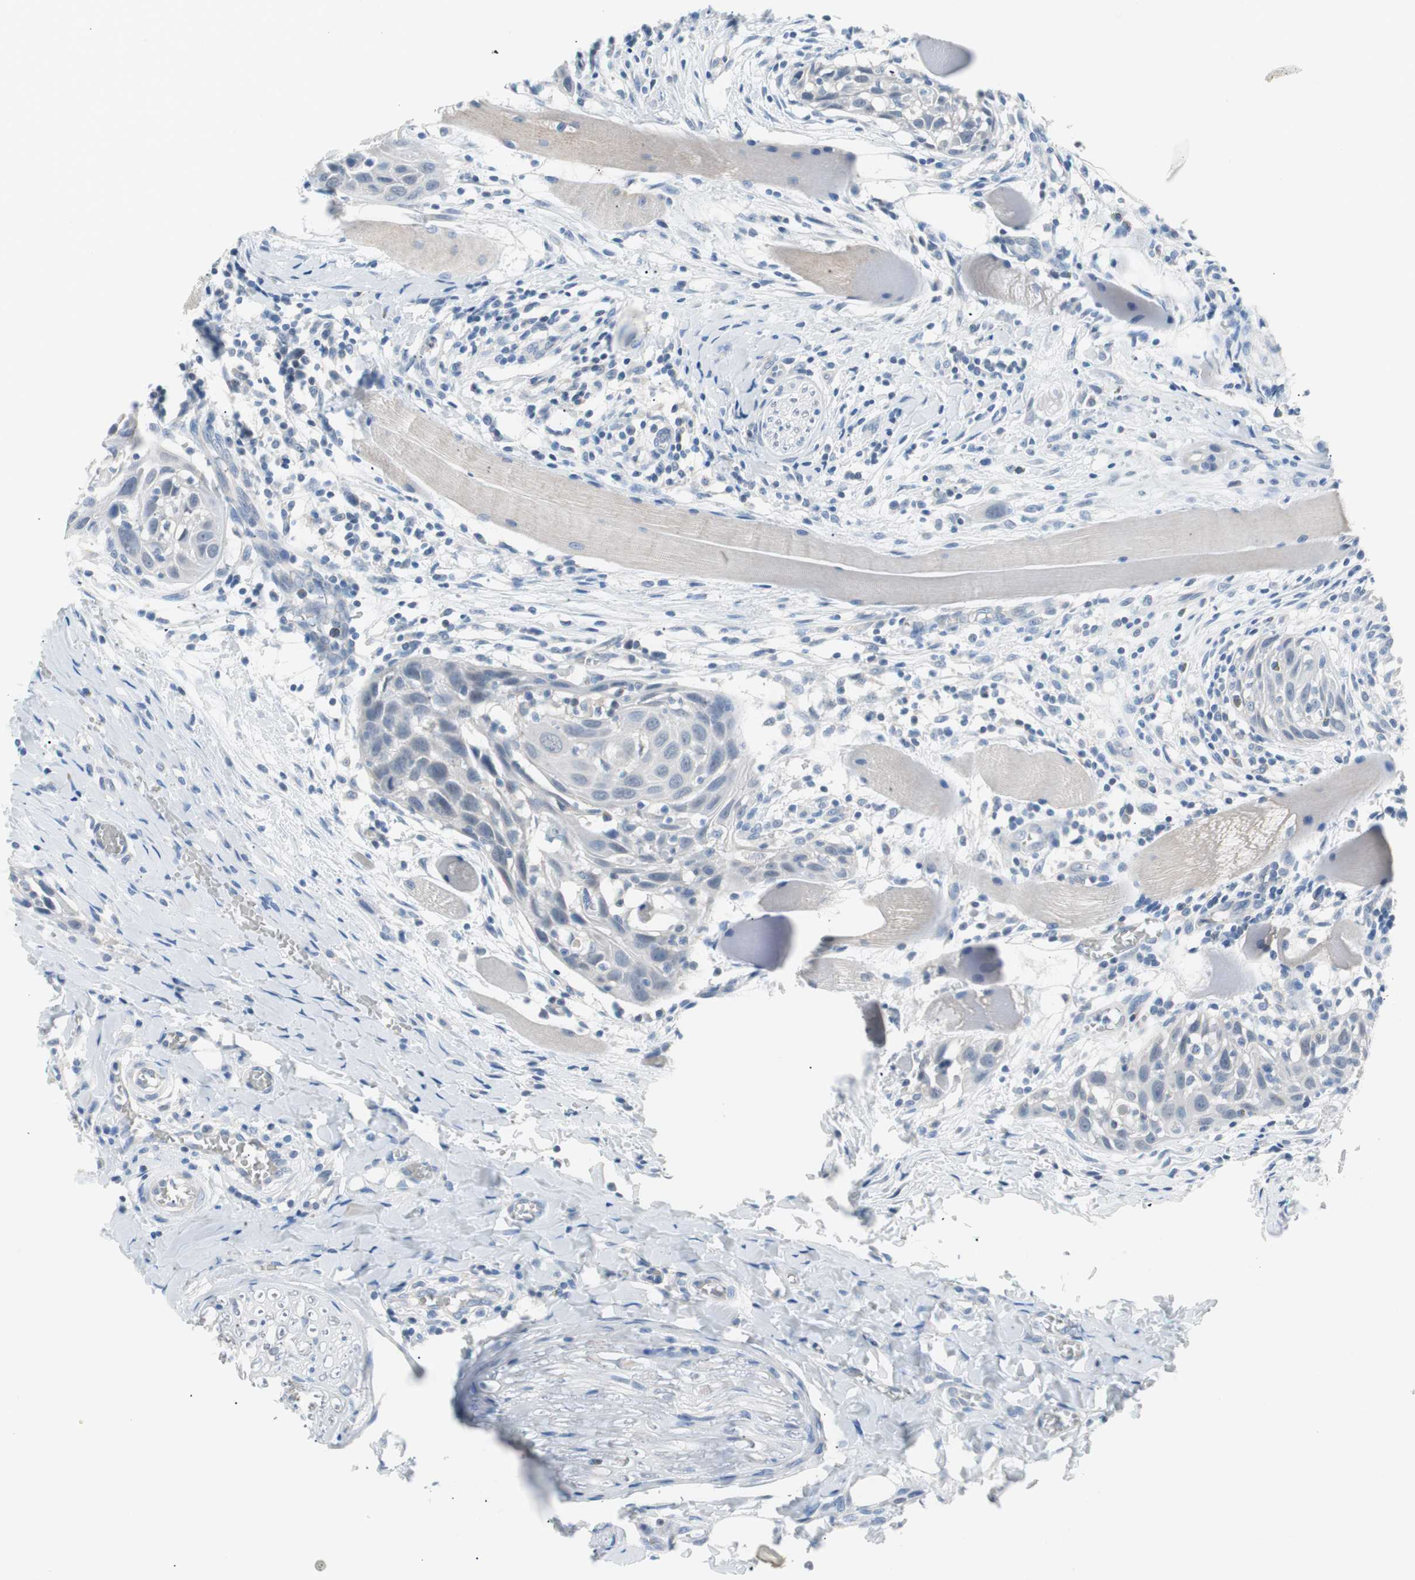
{"staining": {"intensity": "negative", "quantity": "none", "location": "none"}, "tissue": "head and neck cancer", "cell_type": "Tumor cells", "image_type": "cancer", "snomed": [{"axis": "morphology", "description": "Normal tissue, NOS"}, {"axis": "morphology", "description": "Squamous cell carcinoma, NOS"}, {"axis": "topography", "description": "Oral tissue"}, {"axis": "topography", "description": "Head-Neck"}], "caption": "A micrograph of human head and neck cancer (squamous cell carcinoma) is negative for staining in tumor cells. Nuclei are stained in blue.", "gene": "VIL1", "patient": {"sex": "female", "age": 50}}